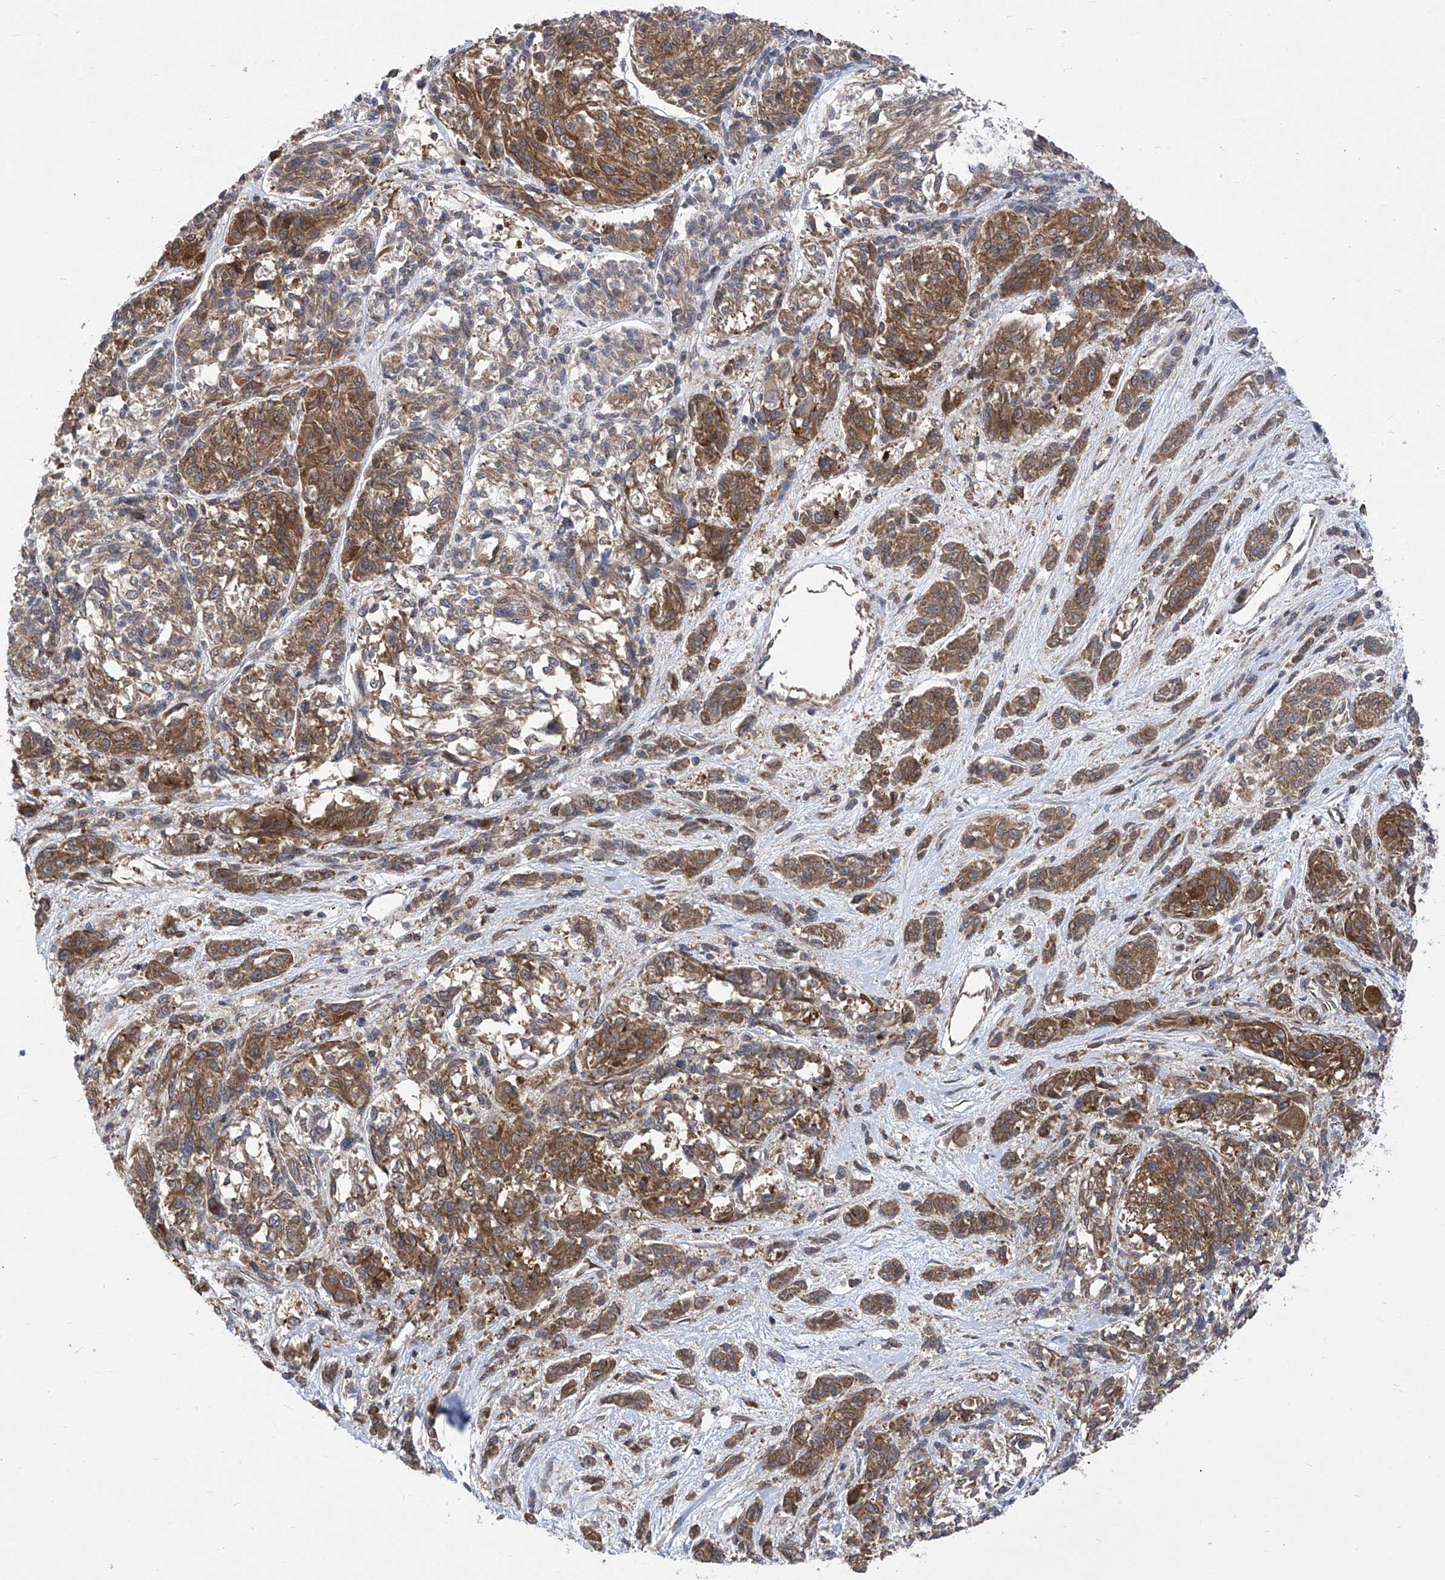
{"staining": {"intensity": "moderate", "quantity": ">75%", "location": "cytoplasmic/membranous"}, "tissue": "melanoma", "cell_type": "Tumor cells", "image_type": "cancer", "snomed": [{"axis": "morphology", "description": "Malignant melanoma, NOS"}, {"axis": "topography", "description": "Skin"}], "caption": "Immunohistochemical staining of human malignant melanoma reveals medium levels of moderate cytoplasmic/membranous protein staining in approximately >75% of tumor cells. Nuclei are stained in blue.", "gene": "EIF3M", "patient": {"sex": "male", "age": 53}}